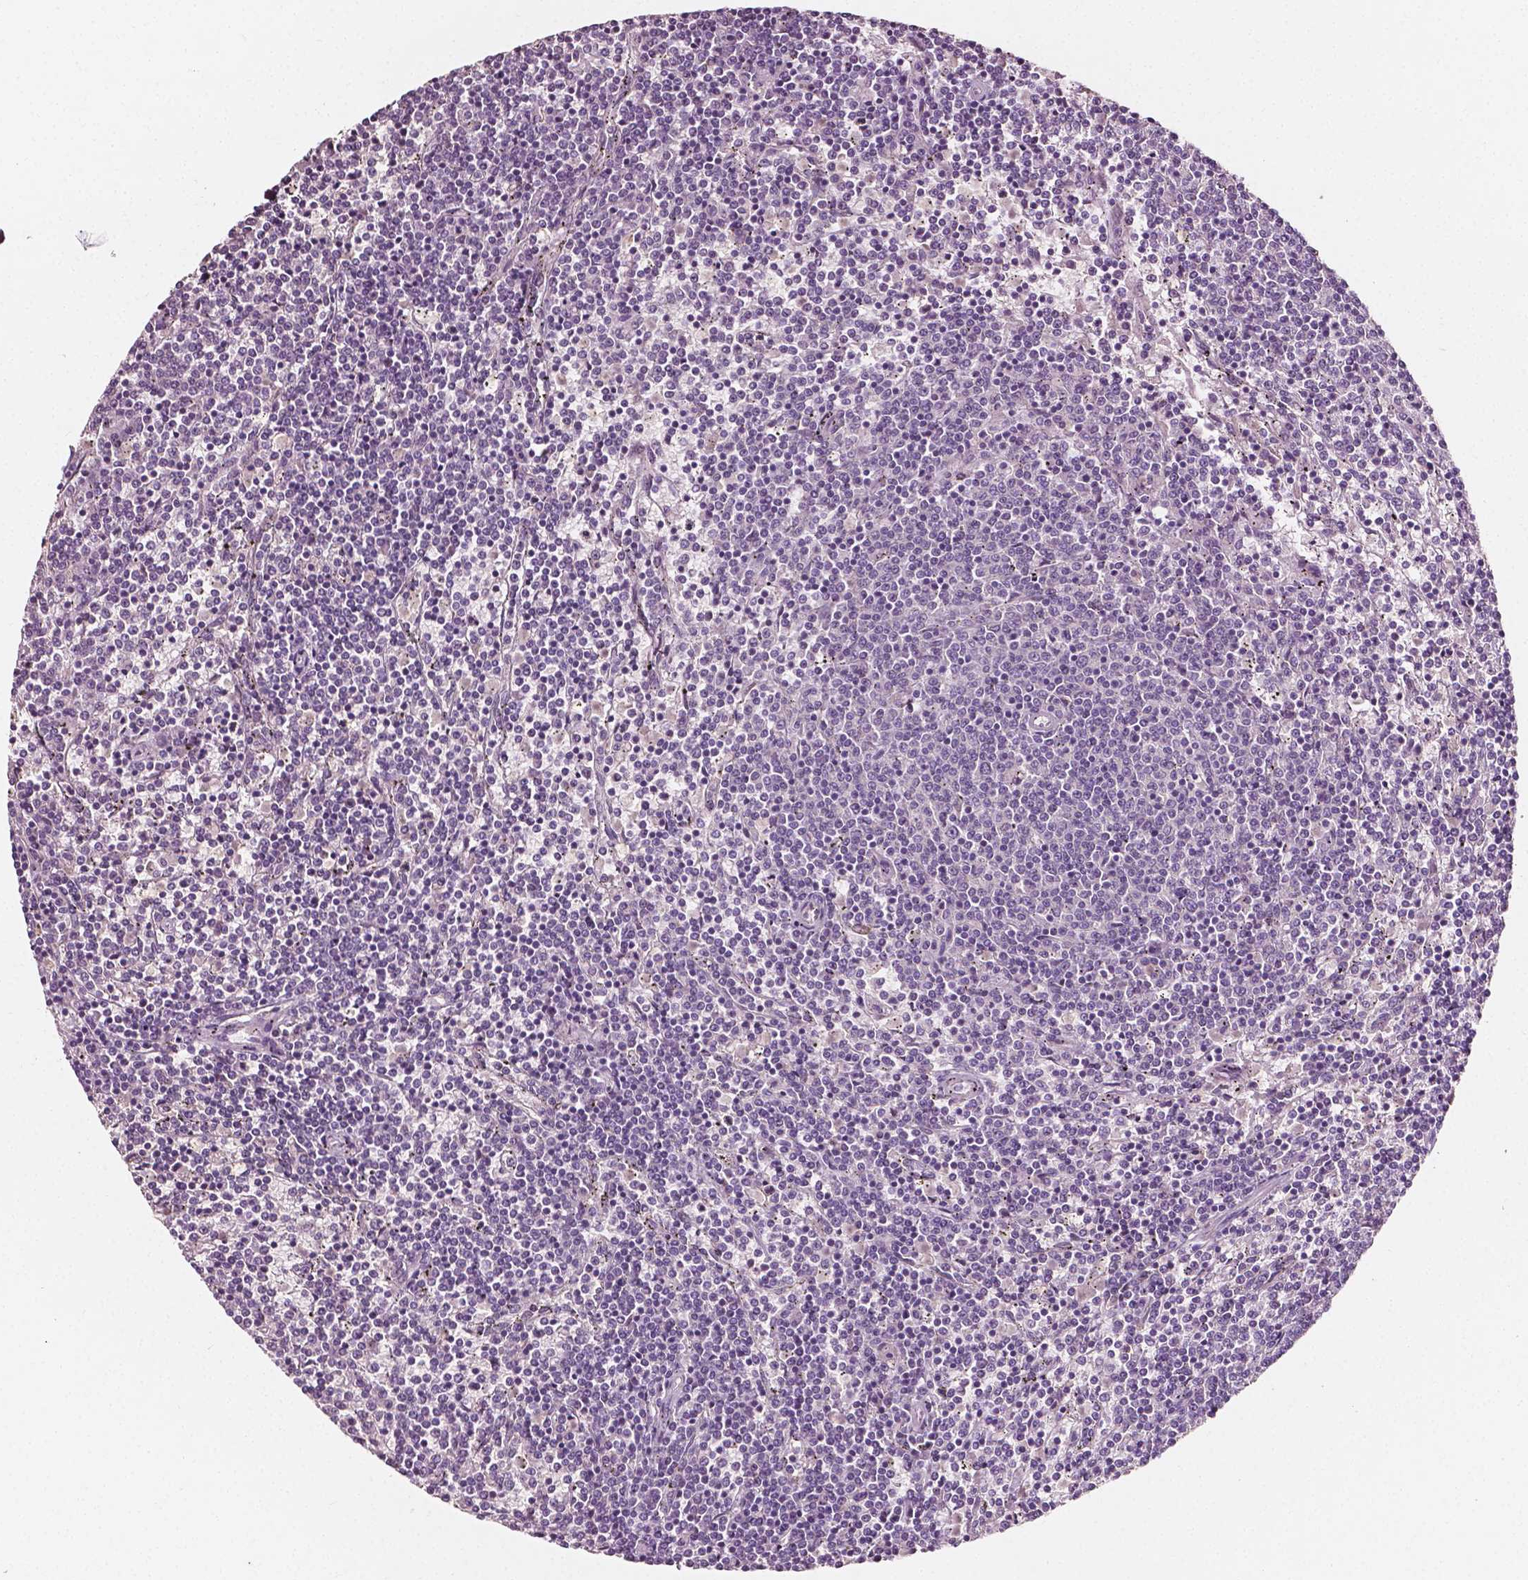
{"staining": {"intensity": "negative", "quantity": "none", "location": "none"}, "tissue": "lymphoma", "cell_type": "Tumor cells", "image_type": "cancer", "snomed": [{"axis": "morphology", "description": "Malignant lymphoma, non-Hodgkin's type, Low grade"}, {"axis": "topography", "description": "Spleen"}], "caption": "Tumor cells show no significant expression in lymphoma. (DAB IHC visualized using brightfield microscopy, high magnification).", "gene": "PLA2R1", "patient": {"sex": "female", "age": 50}}